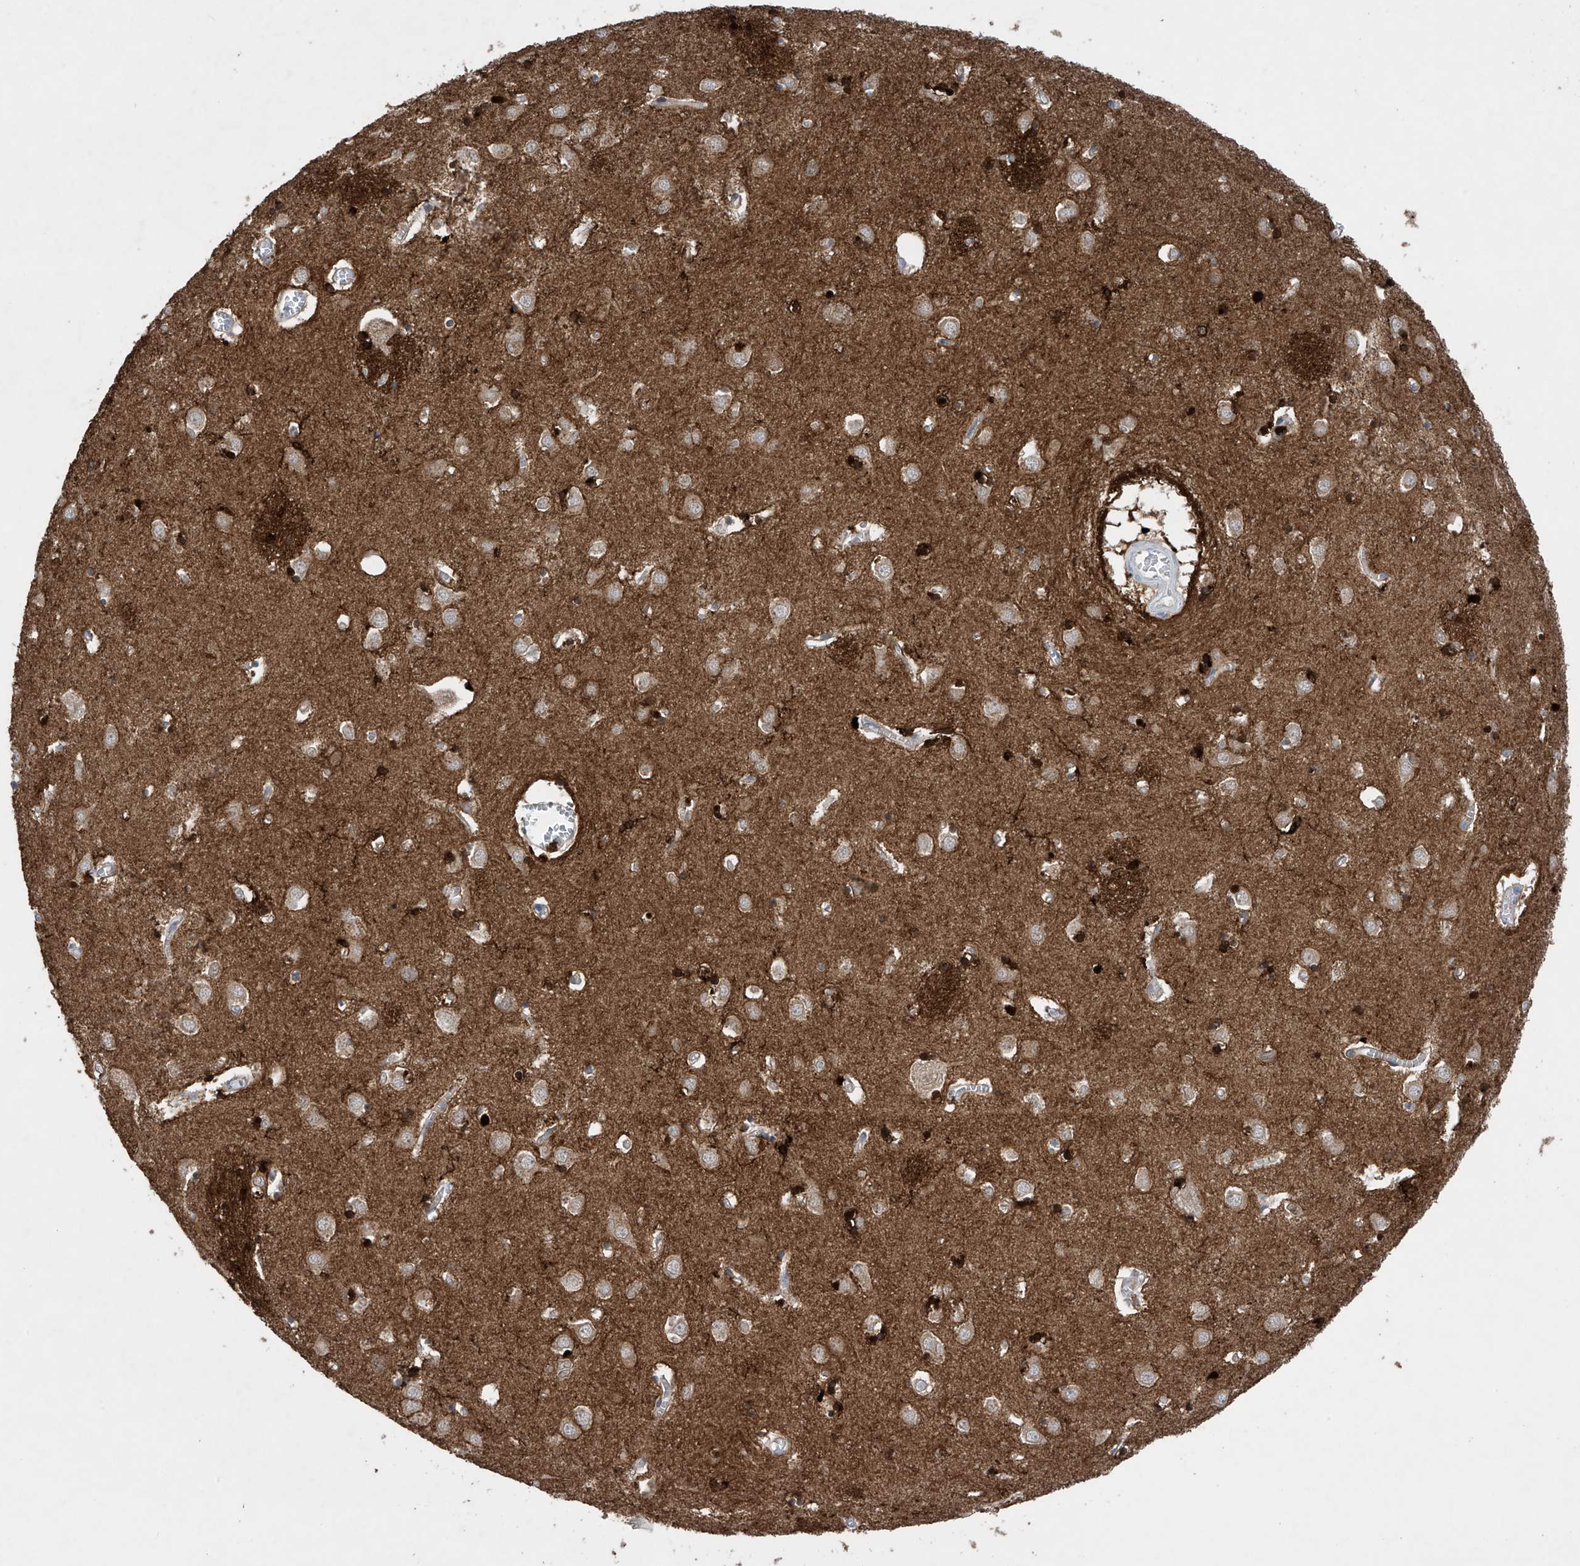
{"staining": {"intensity": "strong", "quantity": "<25%", "location": "cytoplasmic/membranous,nuclear"}, "tissue": "caudate", "cell_type": "Glial cells", "image_type": "normal", "snomed": [{"axis": "morphology", "description": "Normal tissue, NOS"}, {"axis": "topography", "description": "Lateral ventricle wall"}], "caption": "This is a micrograph of immunohistochemistry staining of benign caudate, which shows strong positivity in the cytoplasmic/membranous,nuclear of glial cells.", "gene": "PHACTR2", "patient": {"sex": "male", "age": 70}}